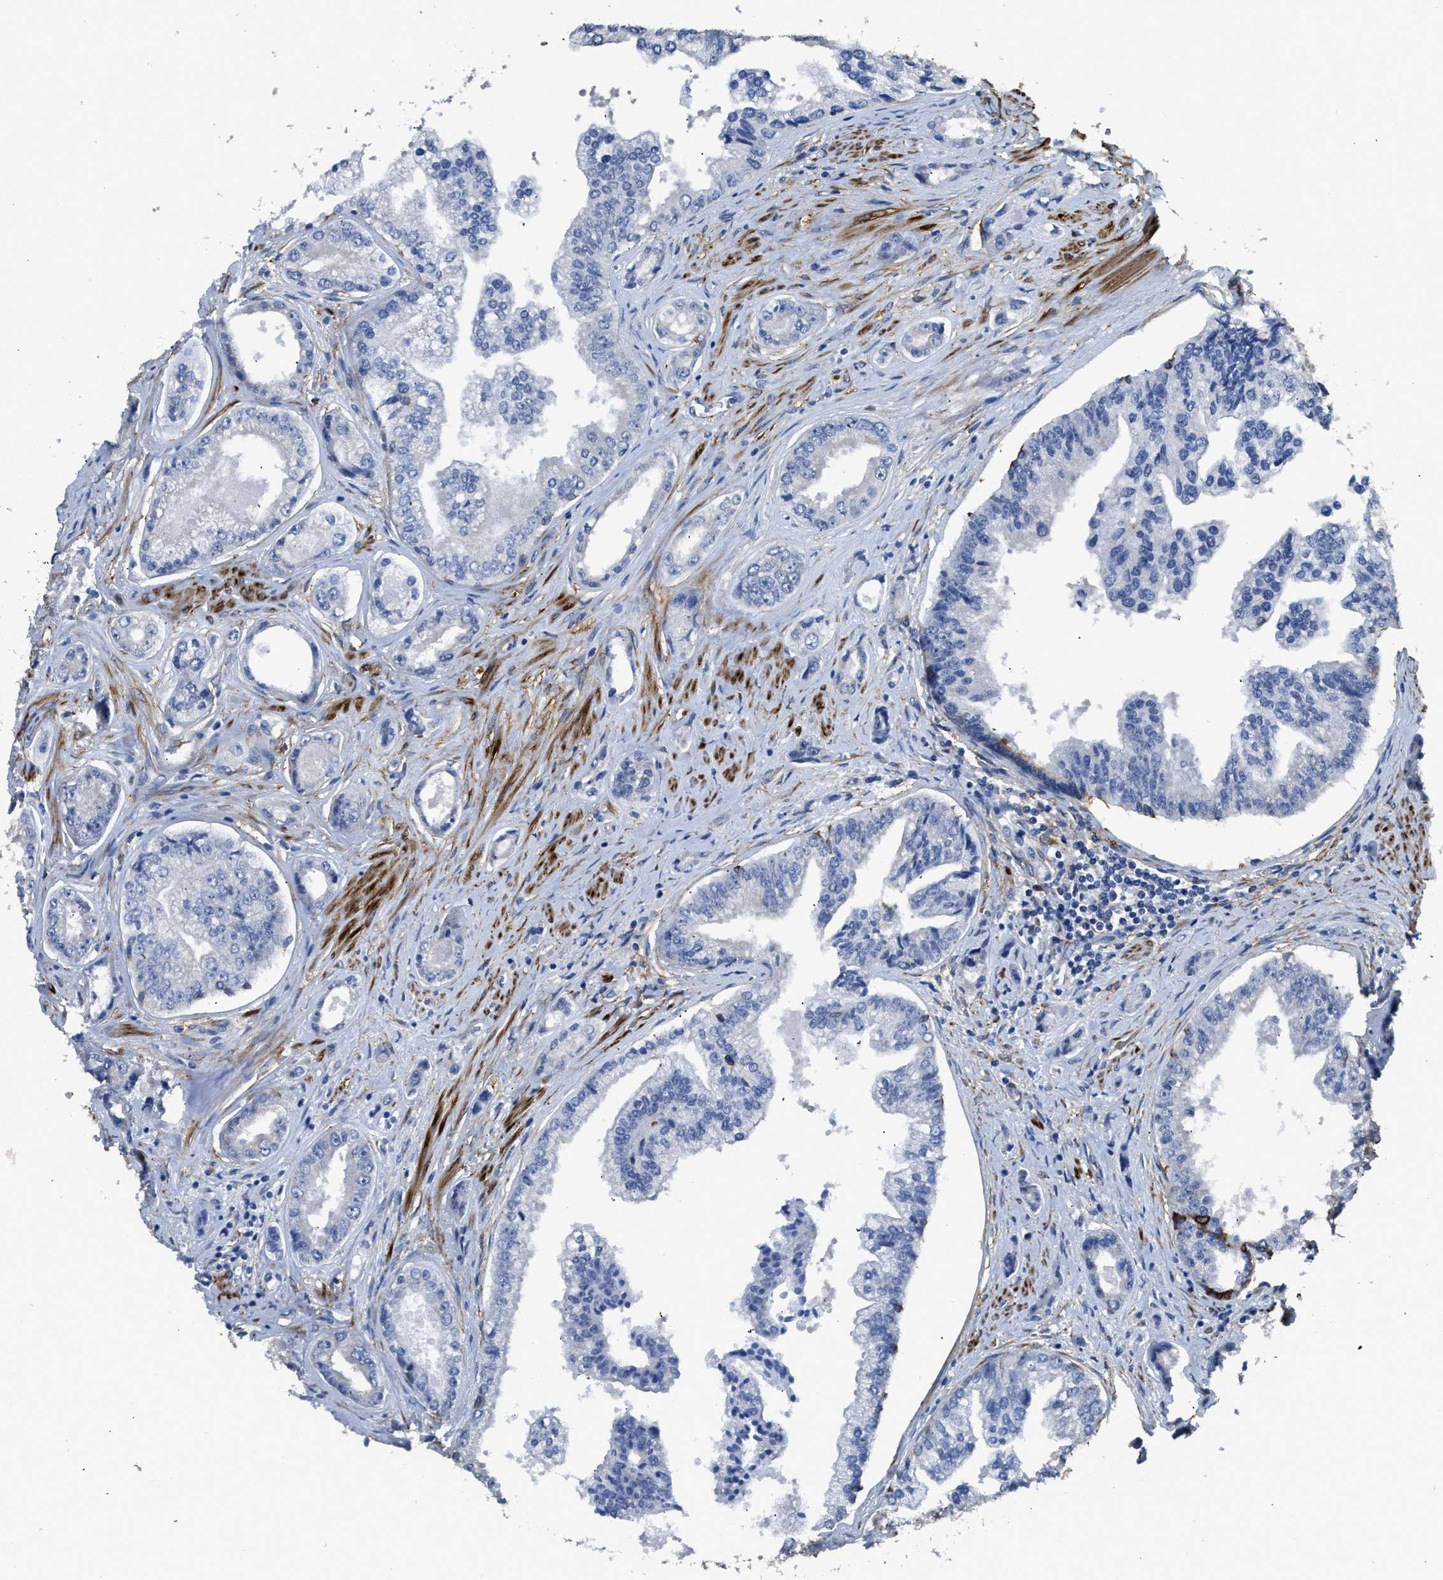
{"staining": {"intensity": "negative", "quantity": "none", "location": "none"}, "tissue": "prostate cancer", "cell_type": "Tumor cells", "image_type": "cancer", "snomed": [{"axis": "morphology", "description": "Adenocarcinoma, High grade"}, {"axis": "topography", "description": "Prostate"}], "caption": "There is no significant expression in tumor cells of high-grade adenocarcinoma (prostate). Brightfield microscopy of IHC stained with DAB (brown) and hematoxylin (blue), captured at high magnification.", "gene": "ZSWIM5", "patient": {"sex": "male", "age": 61}}